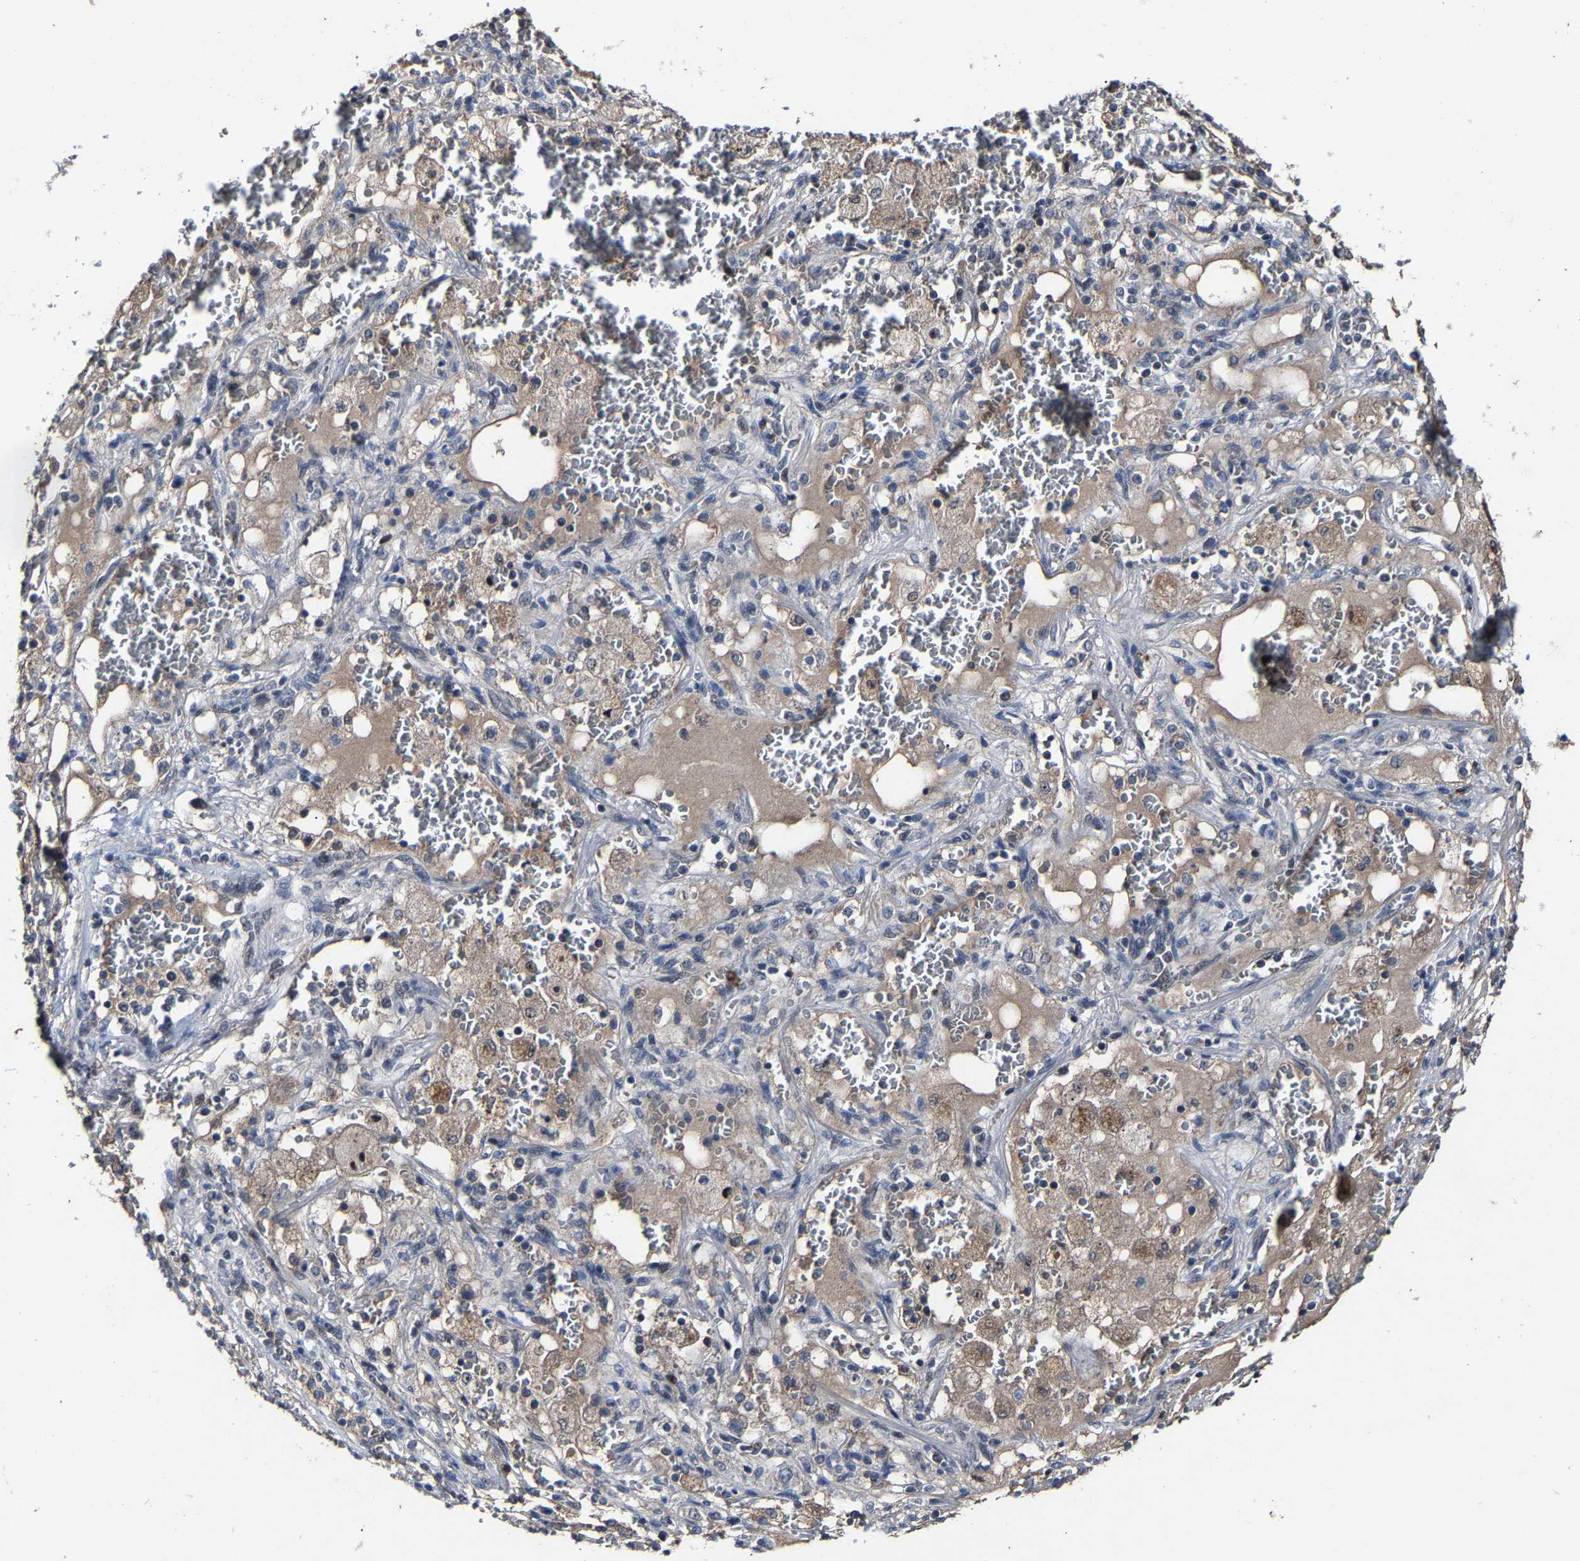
{"staining": {"intensity": "negative", "quantity": "none", "location": "none"}, "tissue": "lung cancer", "cell_type": "Tumor cells", "image_type": "cancer", "snomed": [{"axis": "morphology", "description": "Squamous cell carcinoma, NOS"}, {"axis": "topography", "description": "Lung"}], "caption": "Human lung squamous cell carcinoma stained for a protein using immunohistochemistry shows no staining in tumor cells.", "gene": "LSM8", "patient": {"sex": "male", "age": 61}}